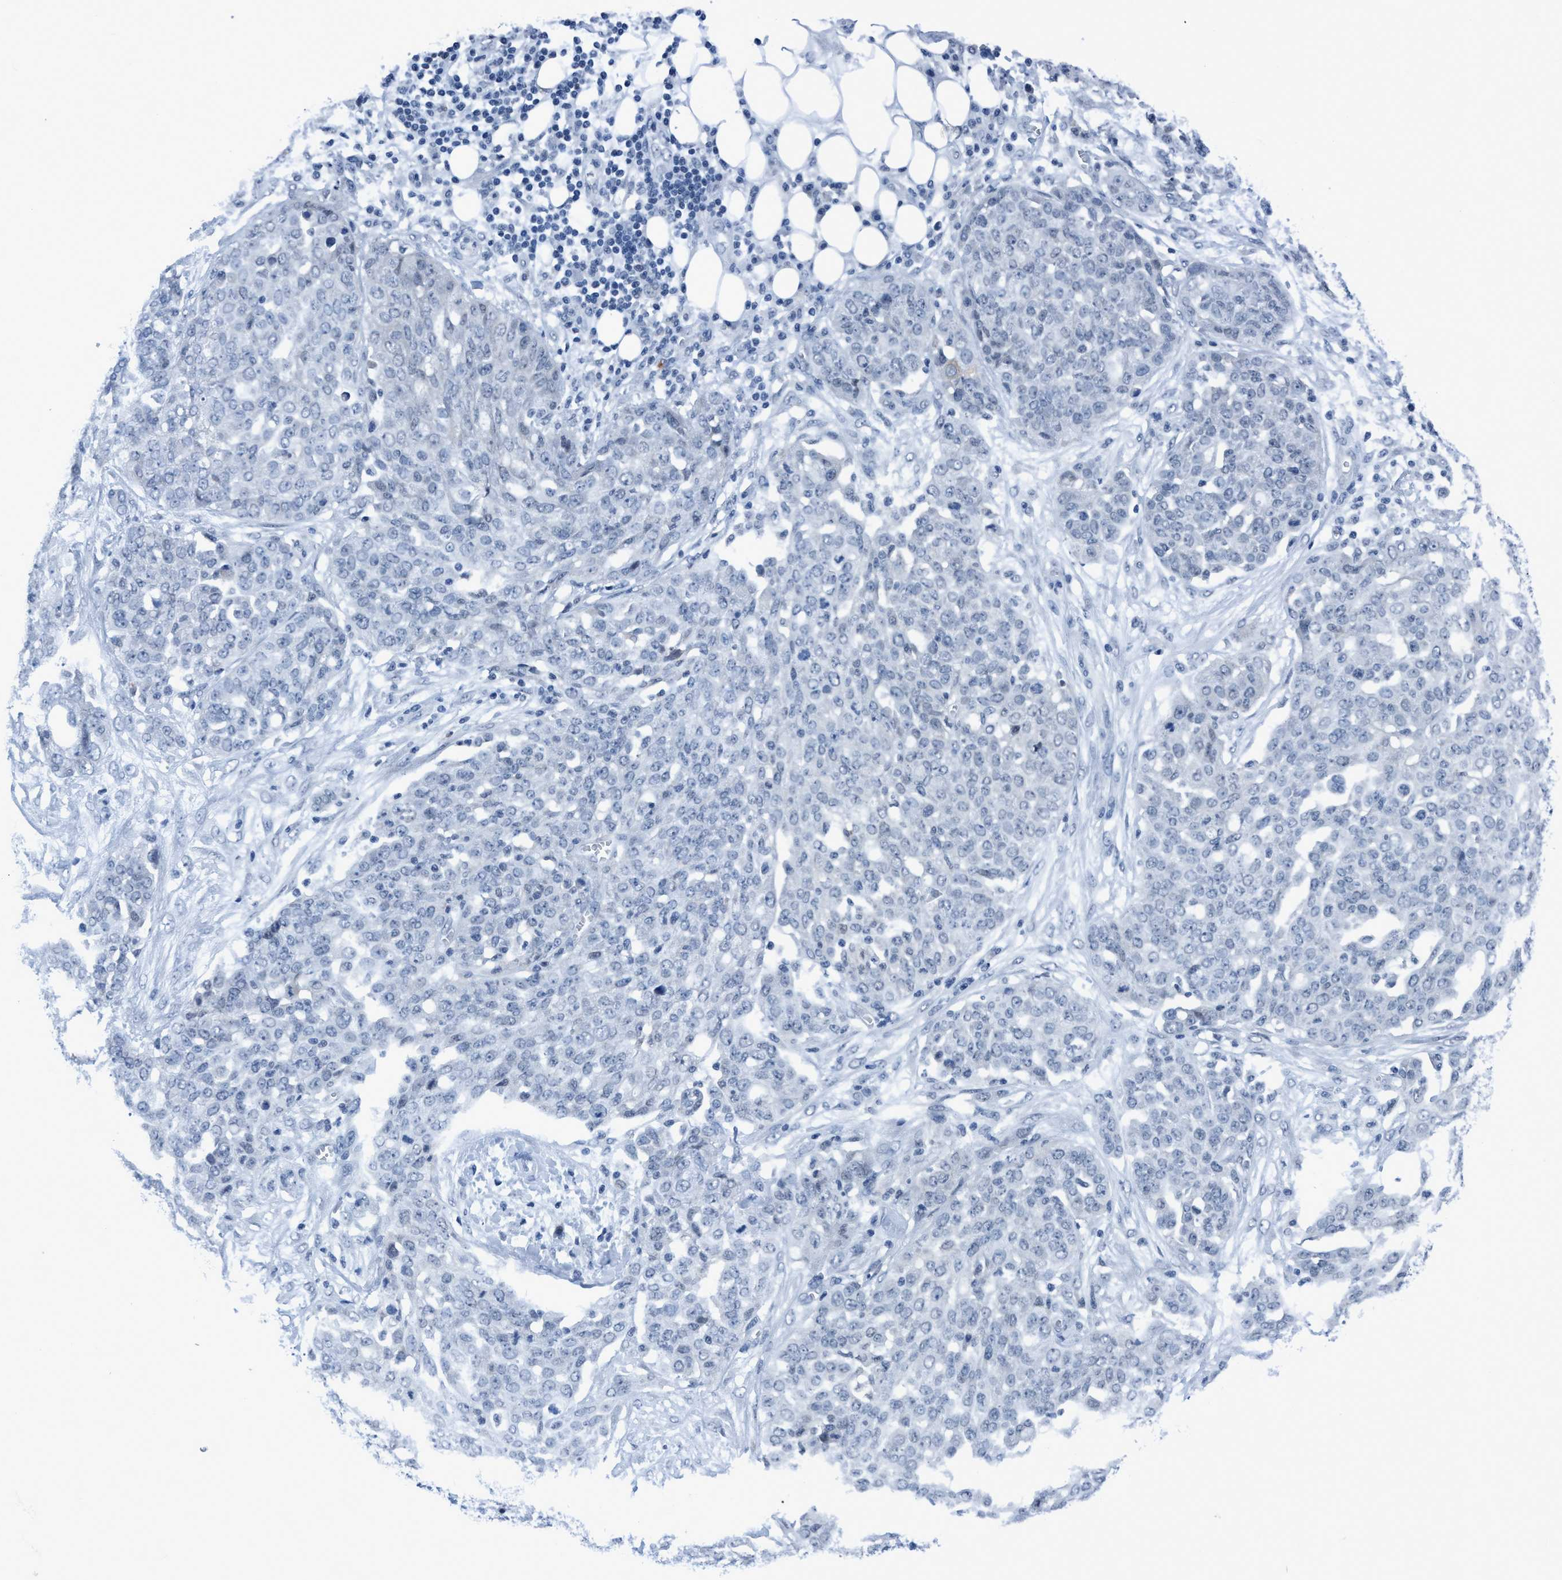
{"staining": {"intensity": "negative", "quantity": "none", "location": "none"}, "tissue": "ovarian cancer", "cell_type": "Tumor cells", "image_type": "cancer", "snomed": [{"axis": "morphology", "description": "Cystadenocarcinoma, serous, NOS"}, {"axis": "topography", "description": "Soft tissue"}, {"axis": "topography", "description": "Ovary"}], "caption": "Immunohistochemistry (IHC) photomicrograph of human serous cystadenocarcinoma (ovarian) stained for a protein (brown), which exhibits no positivity in tumor cells.", "gene": "DNAI1", "patient": {"sex": "female", "age": 57}}